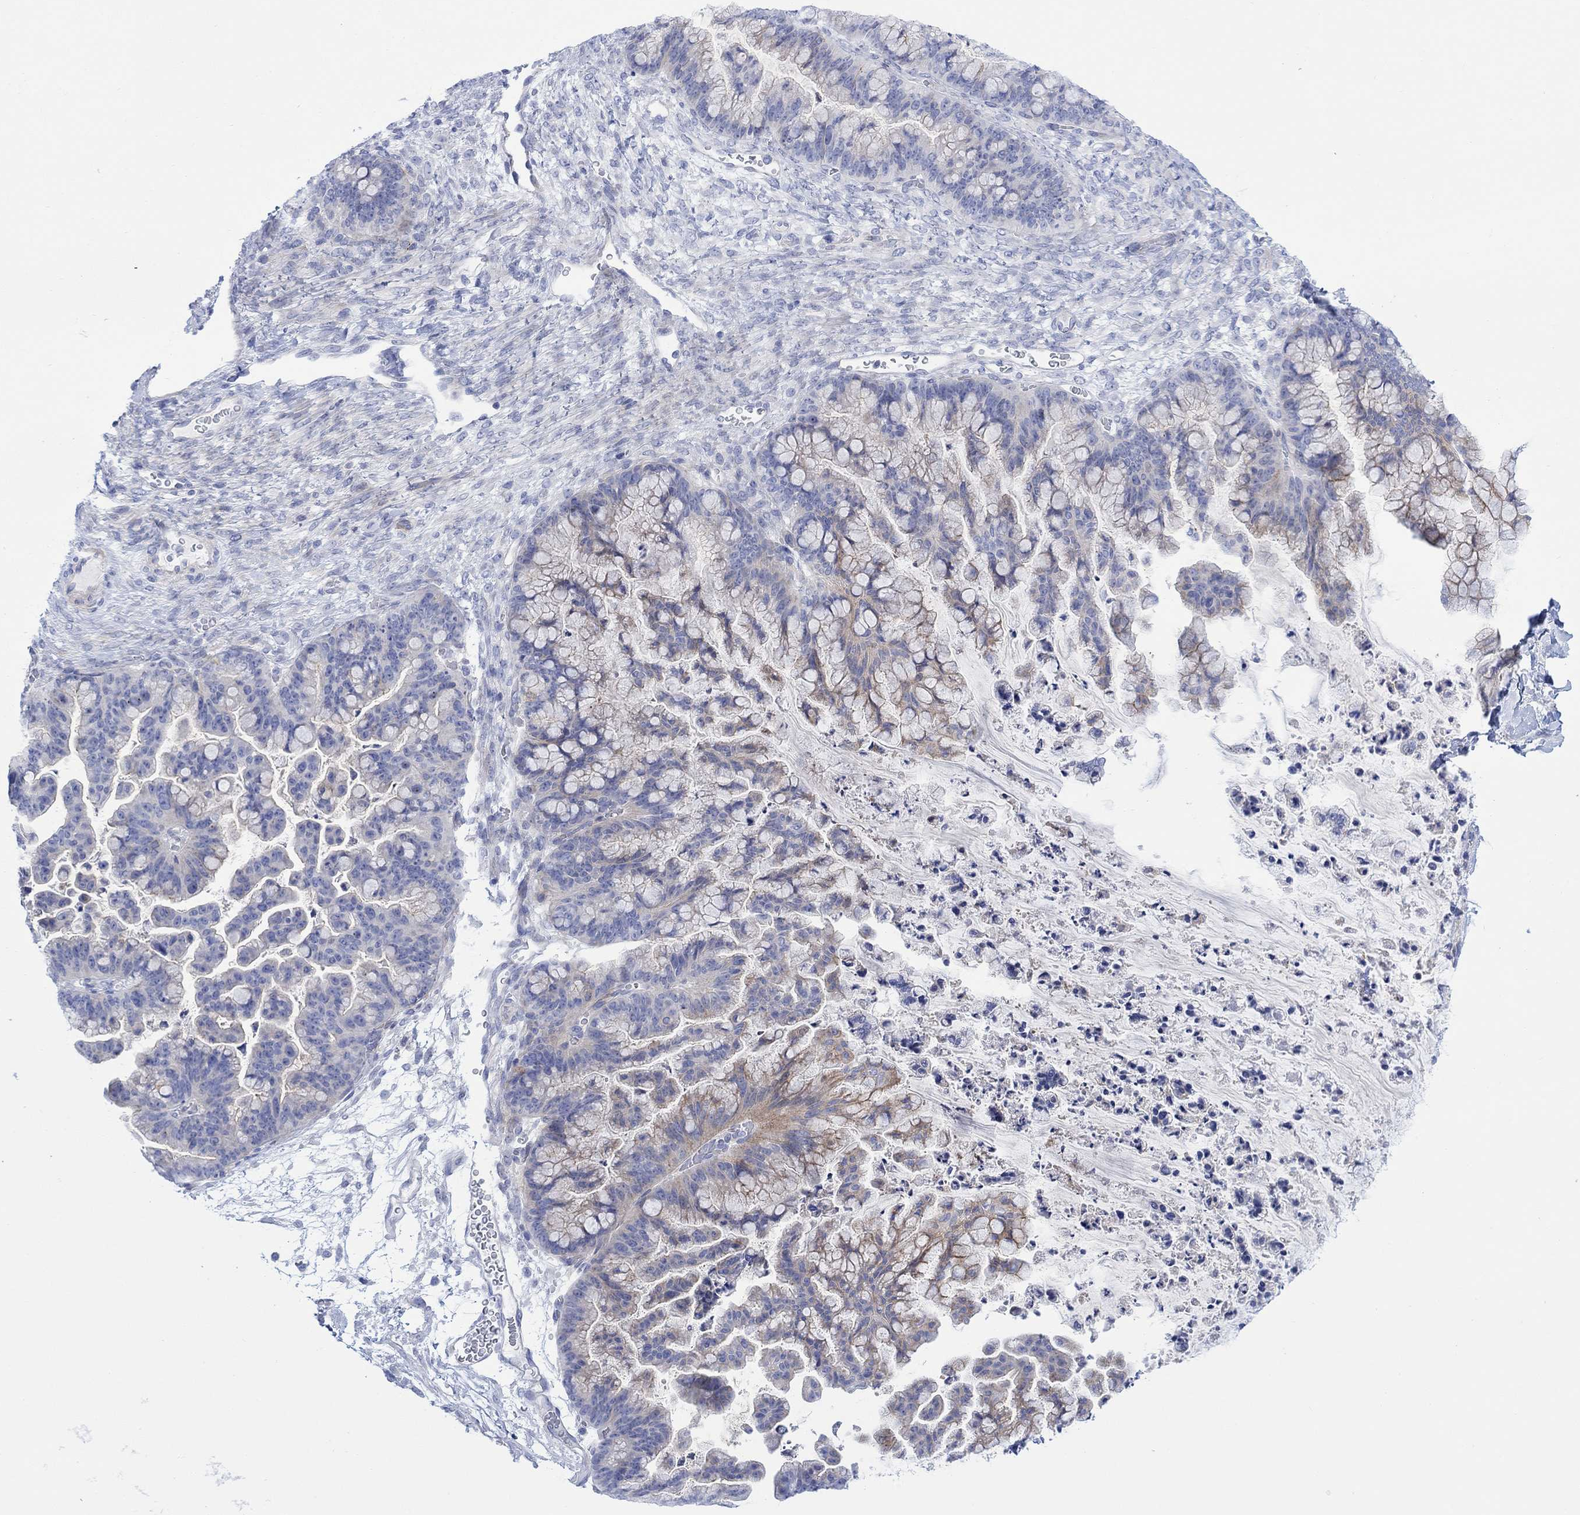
{"staining": {"intensity": "negative", "quantity": "none", "location": "none"}, "tissue": "ovarian cancer", "cell_type": "Tumor cells", "image_type": "cancer", "snomed": [{"axis": "morphology", "description": "Cystadenocarcinoma, mucinous, NOS"}, {"axis": "topography", "description": "Ovary"}], "caption": "Ovarian cancer (mucinous cystadenocarcinoma) was stained to show a protein in brown. There is no significant positivity in tumor cells.", "gene": "TLDC2", "patient": {"sex": "female", "age": 67}}